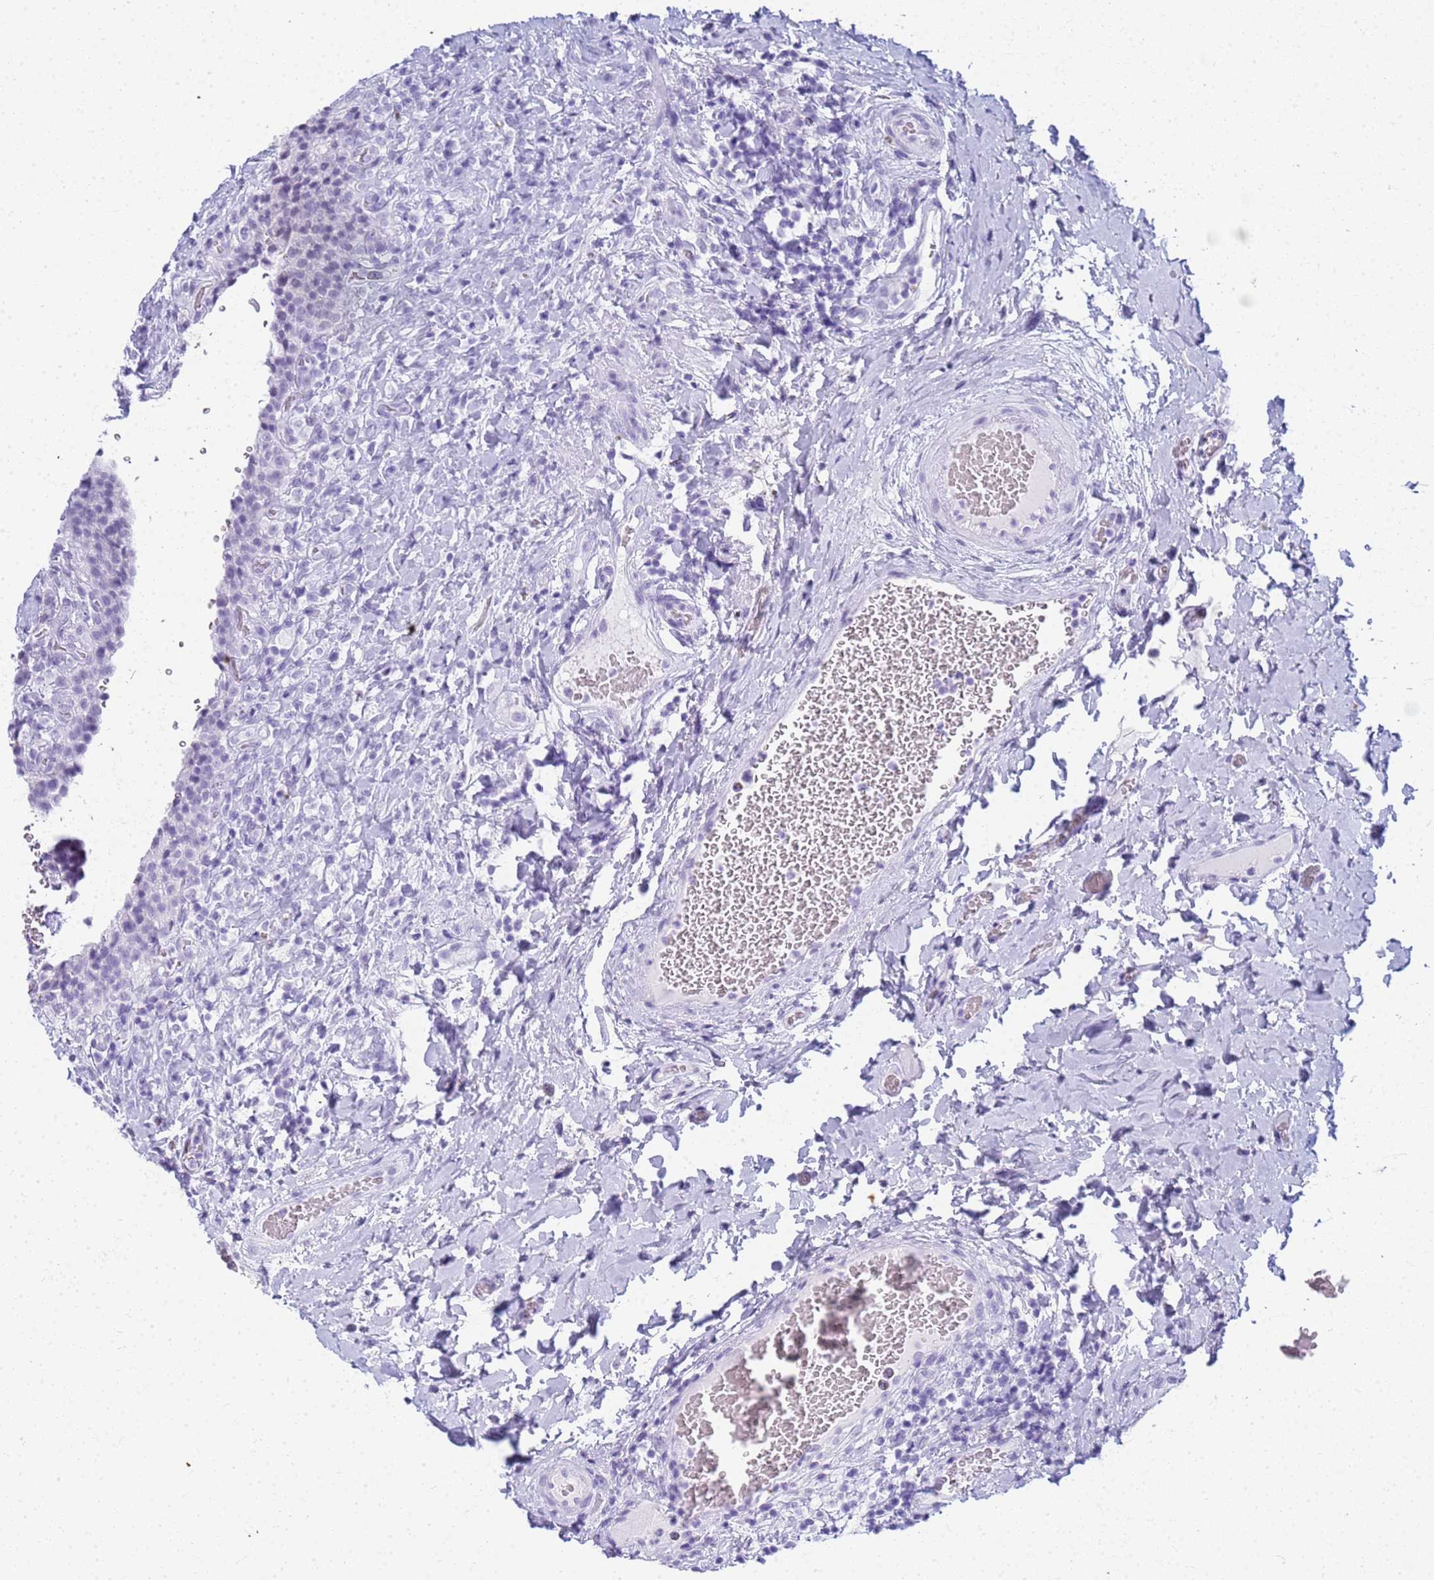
{"staining": {"intensity": "negative", "quantity": "none", "location": "none"}, "tissue": "urinary bladder", "cell_type": "Urothelial cells", "image_type": "normal", "snomed": [{"axis": "morphology", "description": "Normal tissue, NOS"}, {"axis": "morphology", "description": "Inflammation, NOS"}, {"axis": "topography", "description": "Urinary bladder"}], "caption": "An immunohistochemistry micrograph of benign urinary bladder is shown. There is no staining in urothelial cells of urinary bladder. (Stains: DAB (3,3'-diaminobenzidine) immunohistochemistry with hematoxylin counter stain, Microscopy: brightfield microscopy at high magnification).", "gene": "SLC7A9", "patient": {"sex": "male", "age": 64}}